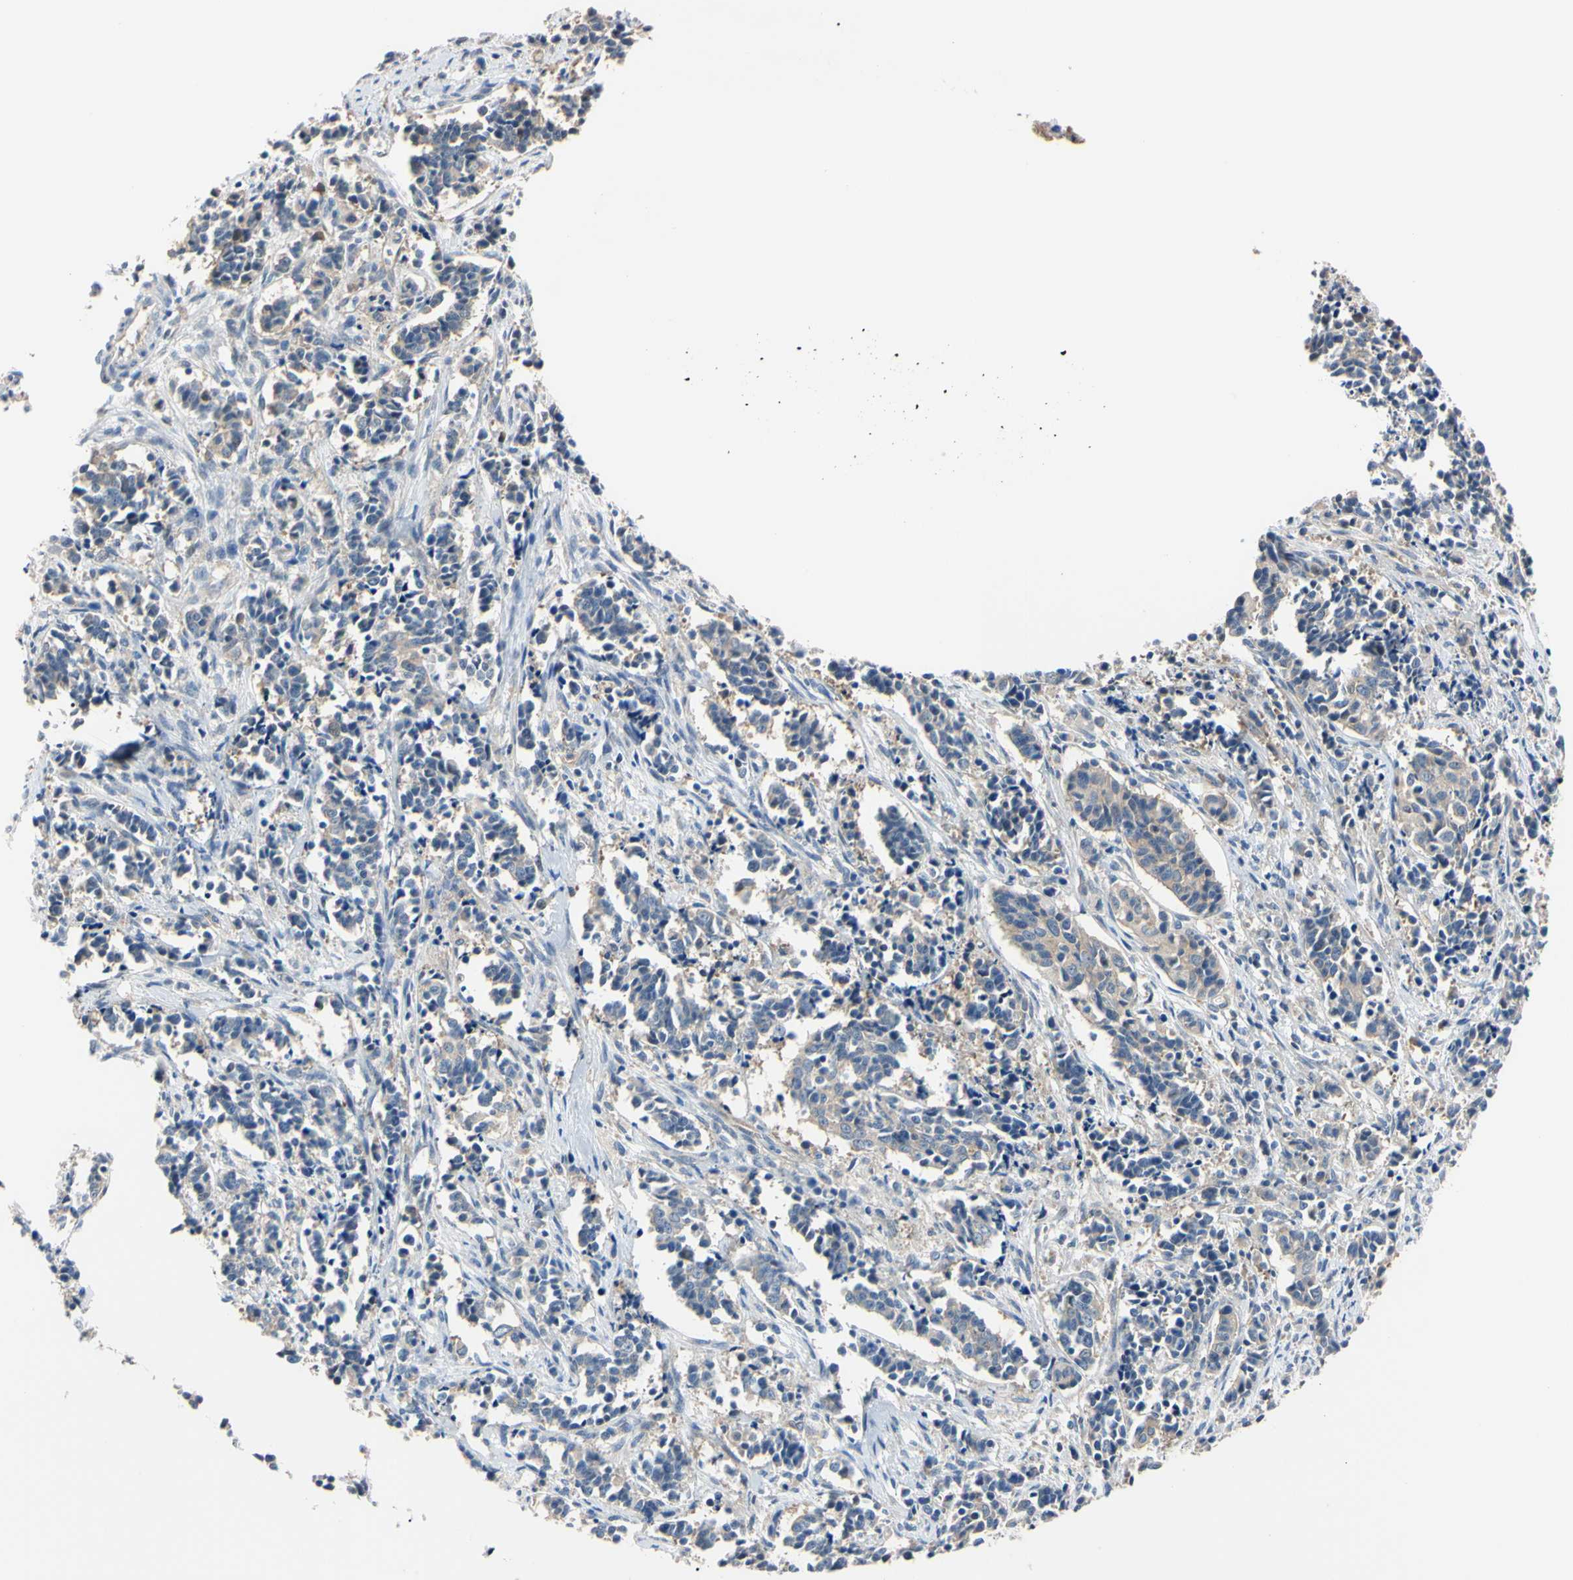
{"staining": {"intensity": "weak", "quantity": "25%-75%", "location": "cytoplasmic/membranous"}, "tissue": "cervical cancer", "cell_type": "Tumor cells", "image_type": "cancer", "snomed": [{"axis": "morphology", "description": "Normal tissue, NOS"}, {"axis": "morphology", "description": "Squamous cell carcinoma, NOS"}, {"axis": "topography", "description": "Cervix"}], "caption": "Immunohistochemical staining of cervical squamous cell carcinoma exhibits low levels of weak cytoplasmic/membranous expression in about 25%-75% of tumor cells.", "gene": "RARS1", "patient": {"sex": "female", "age": 35}}